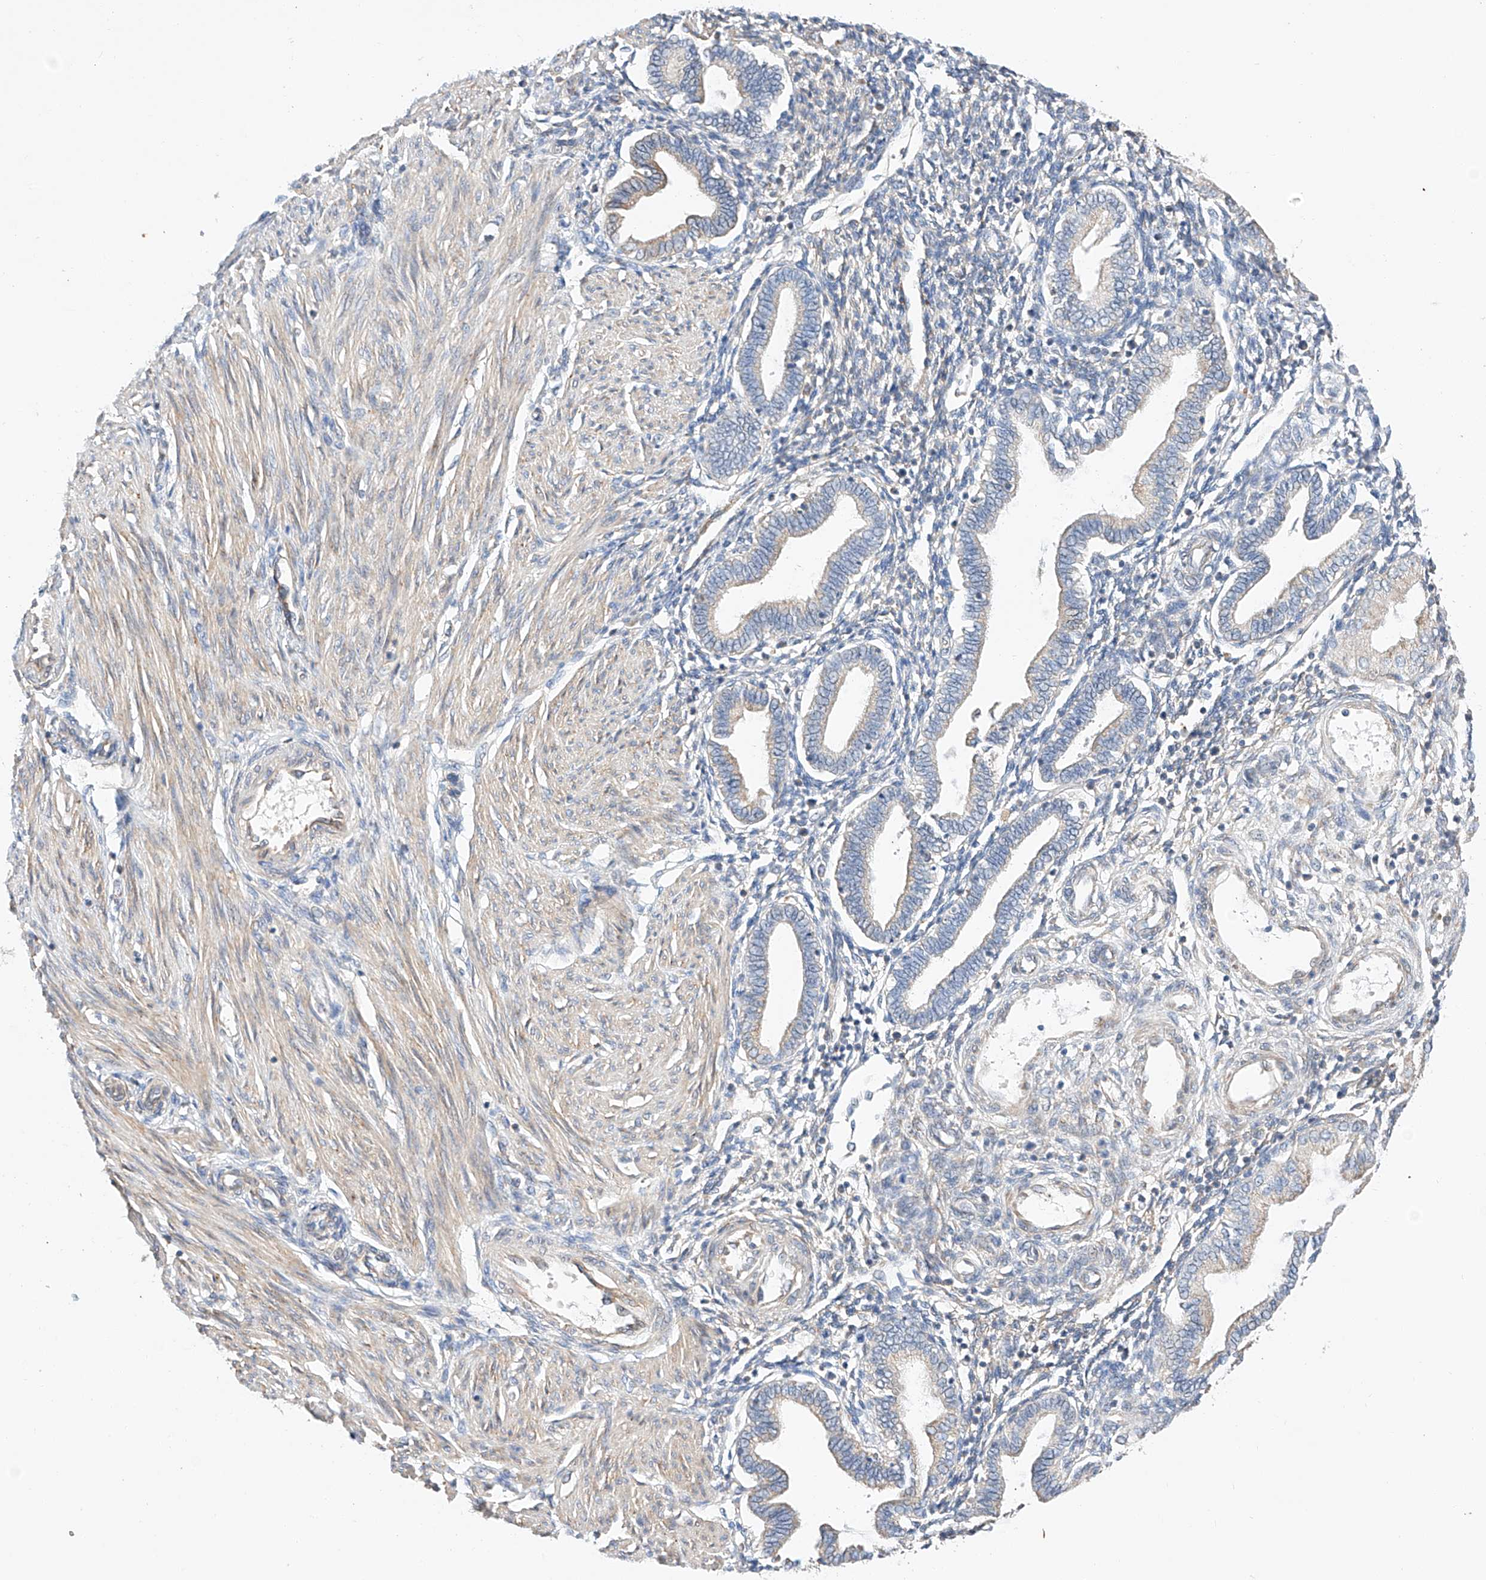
{"staining": {"intensity": "negative", "quantity": "none", "location": "none"}, "tissue": "endometrium", "cell_type": "Cells in endometrial stroma", "image_type": "normal", "snomed": [{"axis": "morphology", "description": "Normal tissue, NOS"}, {"axis": "topography", "description": "Endometrium"}], "caption": "Endometrium stained for a protein using IHC displays no positivity cells in endometrial stroma.", "gene": "C6orf118", "patient": {"sex": "female", "age": 53}}